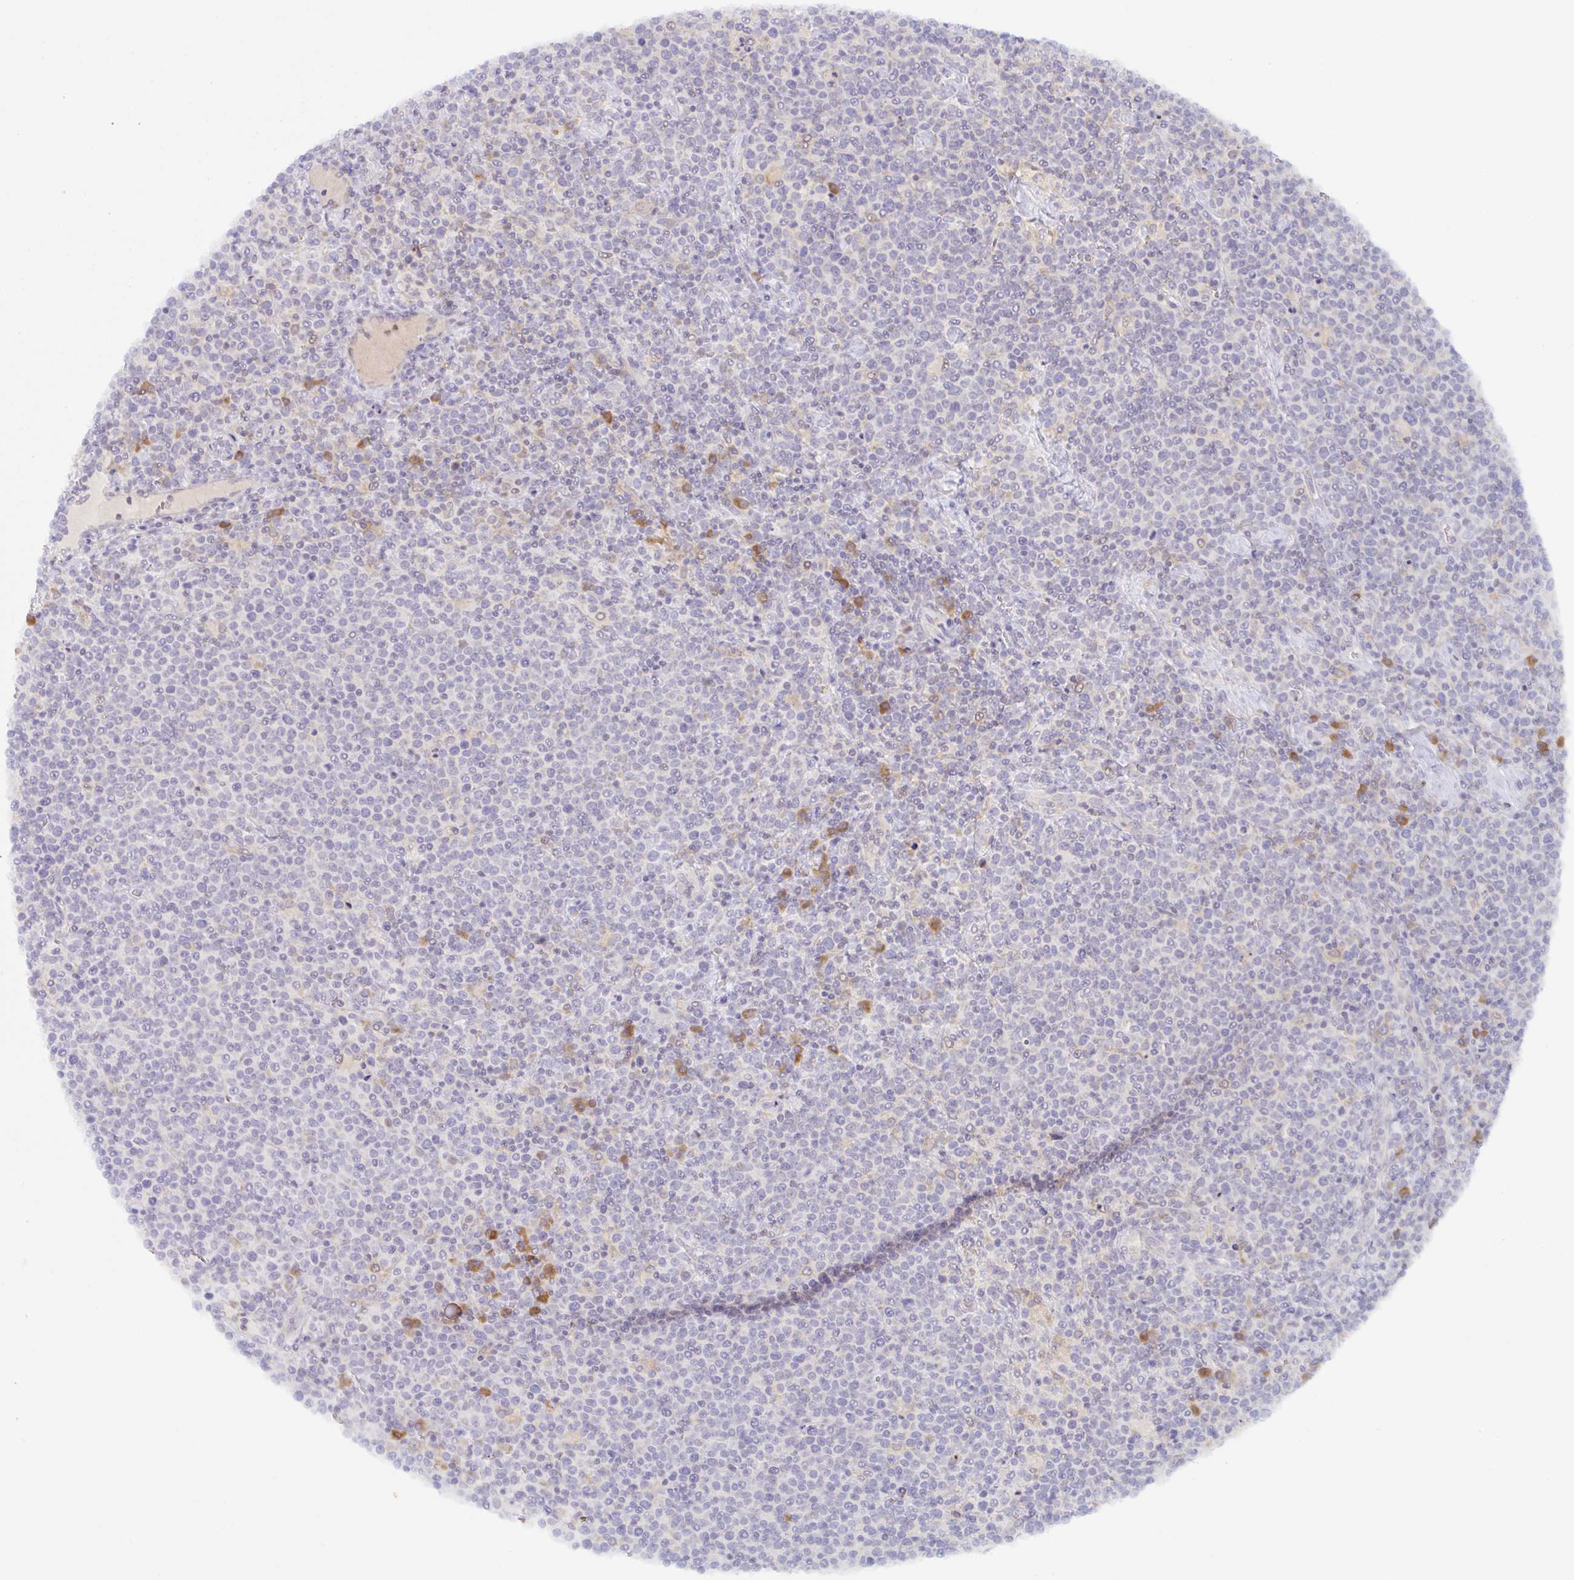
{"staining": {"intensity": "negative", "quantity": "none", "location": "none"}, "tissue": "lymphoma", "cell_type": "Tumor cells", "image_type": "cancer", "snomed": [{"axis": "morphology", "description": "Malignant lymphoma, non-Hodgkin's type, High grade"}, {"axis": "topography", "description": "Lymph node"}], "caption": "Lymphoma stained for a protein using immunohistochemistry shows no expression tumor cells.", "gene": "DERL2", "patient": {"sex": "male", "age": 61}}